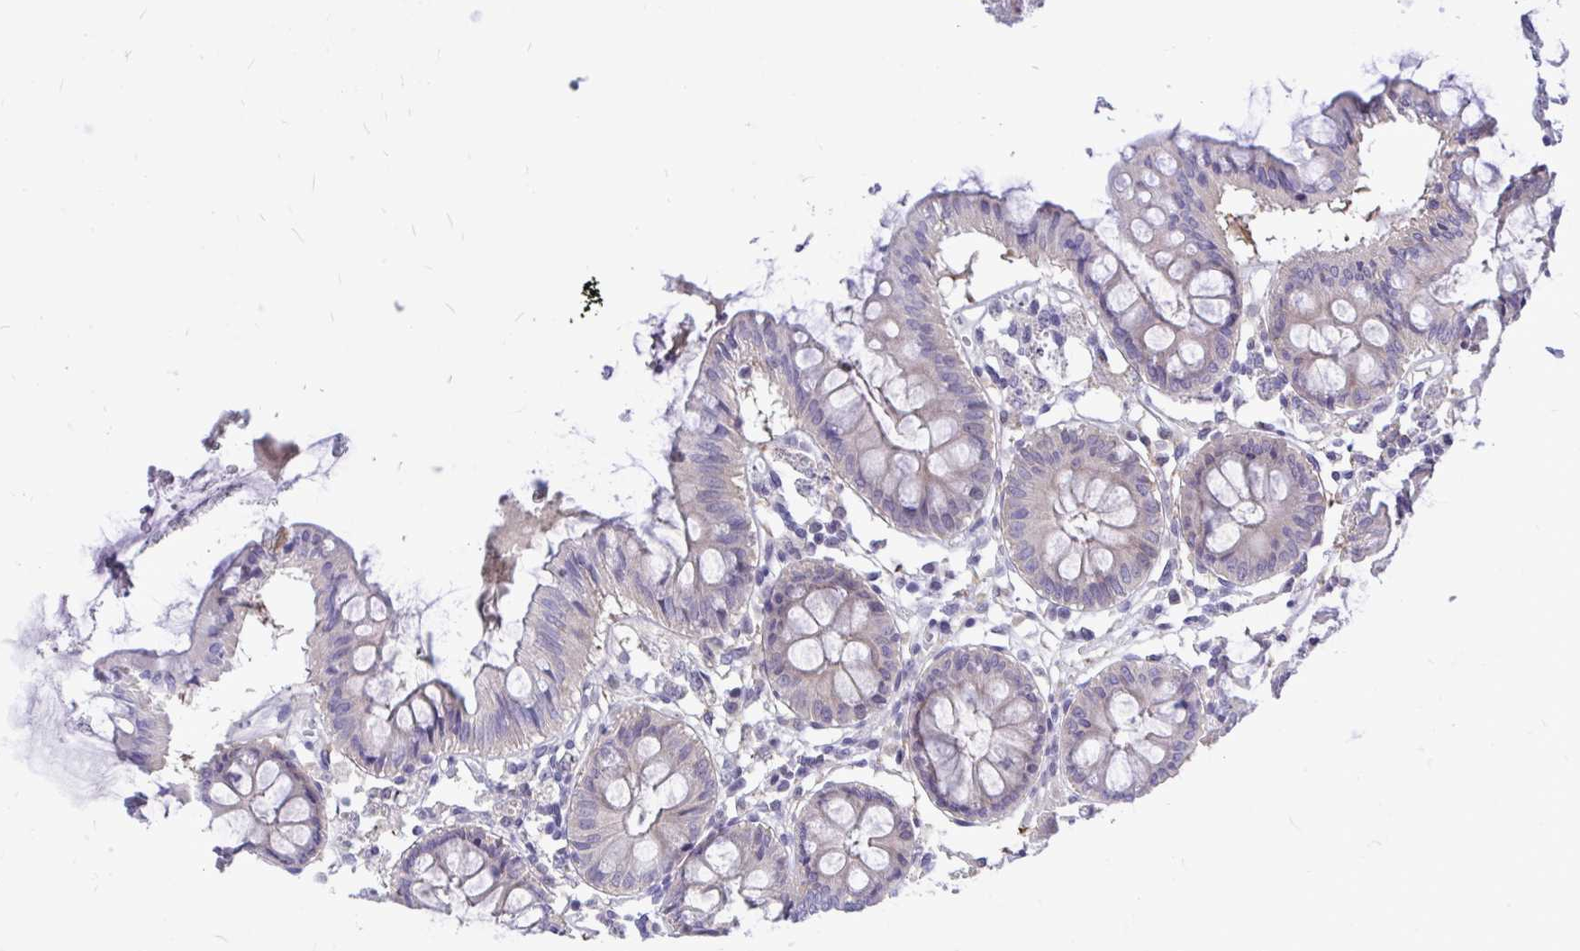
{"staining": {"intensity": "negative", "quantity": "none", "location": "none"}, "tissue": "colon", "cell_type": "Endothelial cells", "image_type": "normal", "snomed": [{"axis": "morphology", "description": "Normal tissue, NOS"}, {"axis": "topography", "description": "Colon"}], "caption": "Benign colon was stained to show a protein in brown. There is no significant positivity in endothelial cells. (DAB (3,3'-diaminobenzidine) immunohistochemistry (IHC) with hematoxylin counter stain).", "gene": "ZBTB25", "patient": {"sex": "female", "age": 84}}